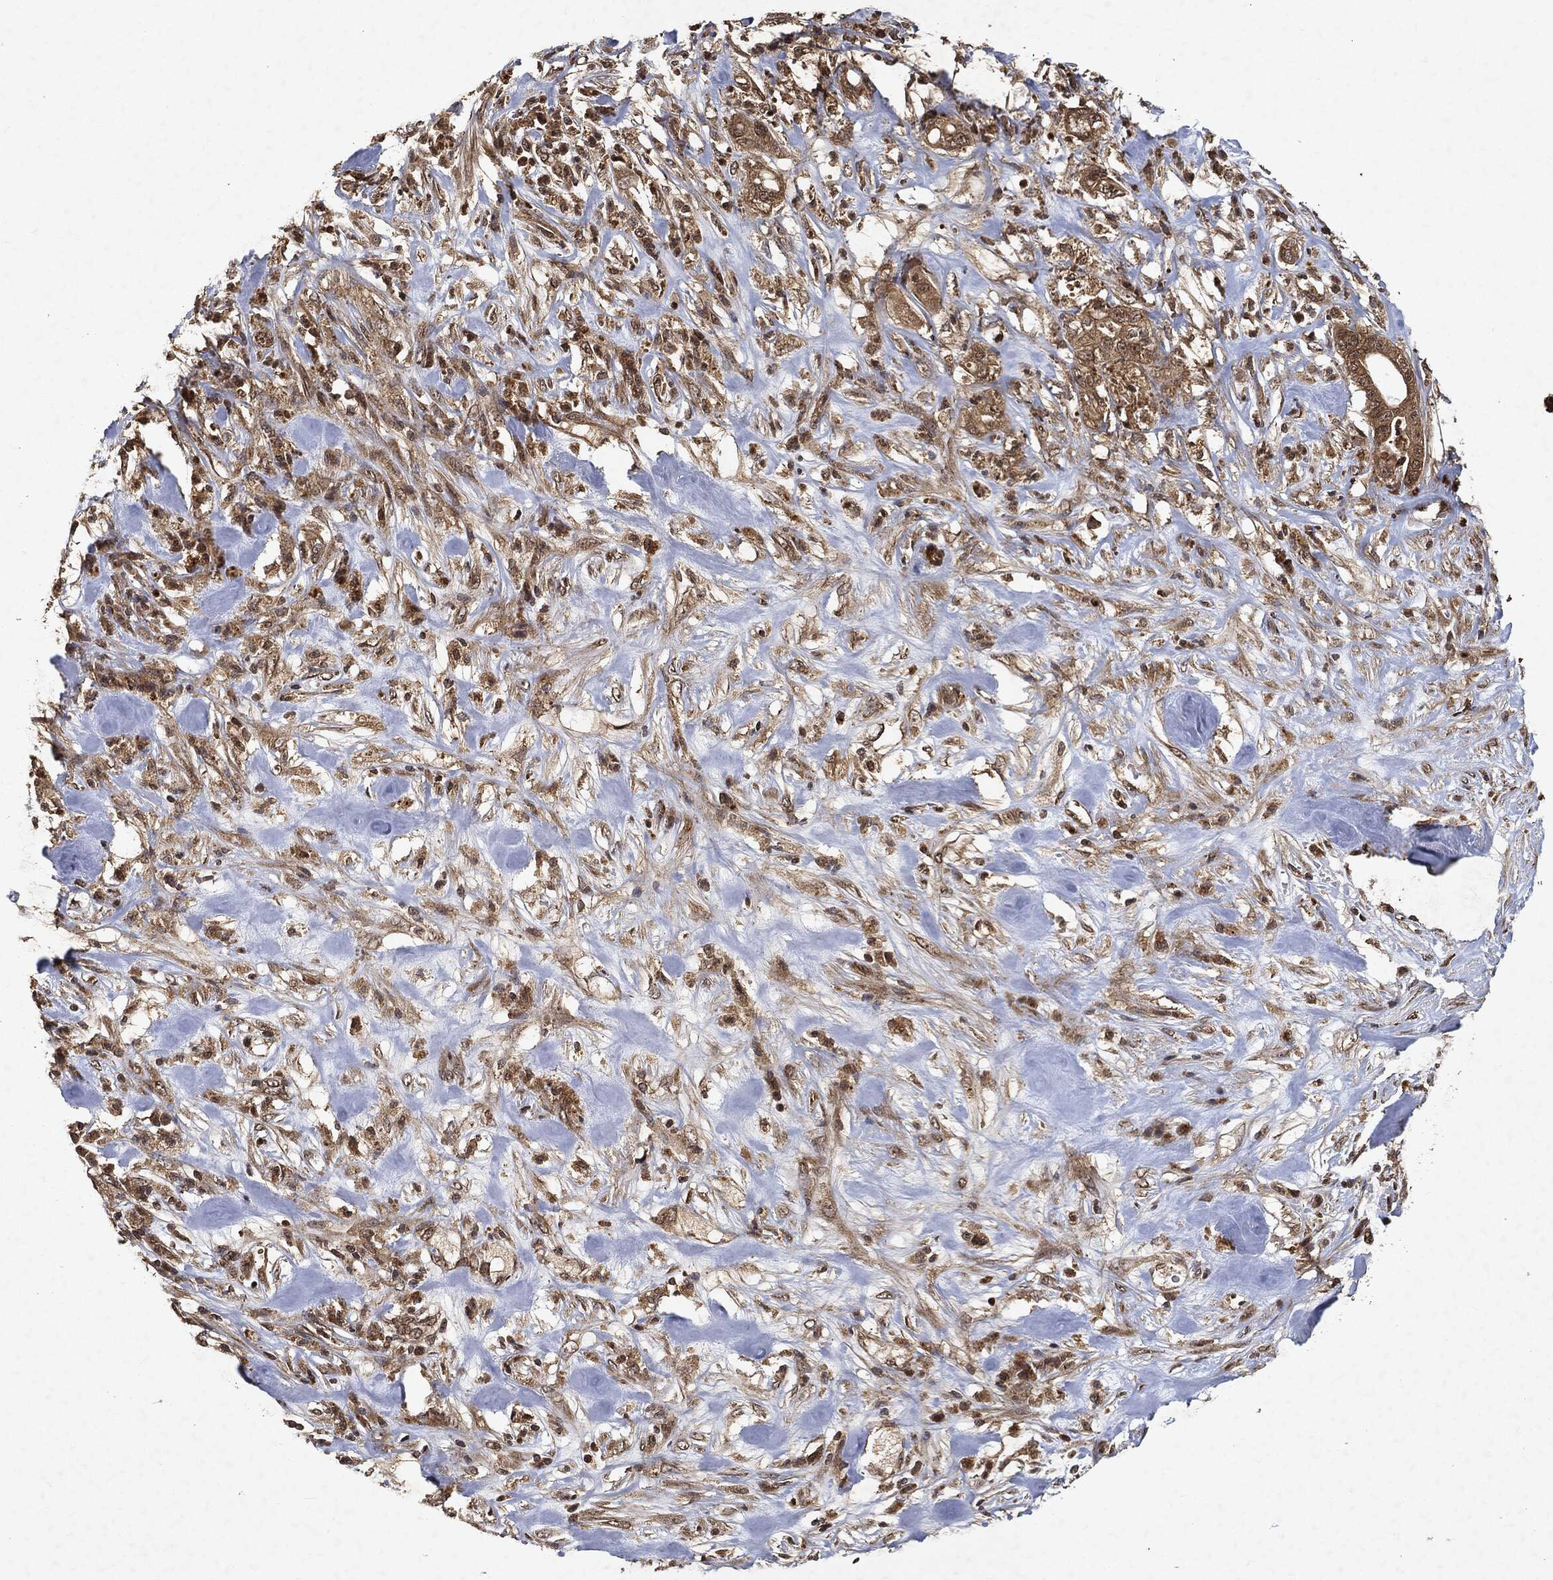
{"staining": {"intensity": "moderate", "quantity": ">75%", "location": "cytoplasmic/membranous"}, "tissue": "pancreatic cancer", "cell_type": "Tumor cells", "image_type": "cancer", "snomed": [{"axis": "morphology", "description": "Adenocarcinoma, NOS"}, {"axis": "topography", "description": "Pancreas"}], "caption": "An image of human pancreatic adenocarcinoma stained for a protein demonstrates moderate cytoplasmic/membranous brown staining in tumor cells.", "gene": "ZNF226", "patient": {"sex": "male", "age": 71}}